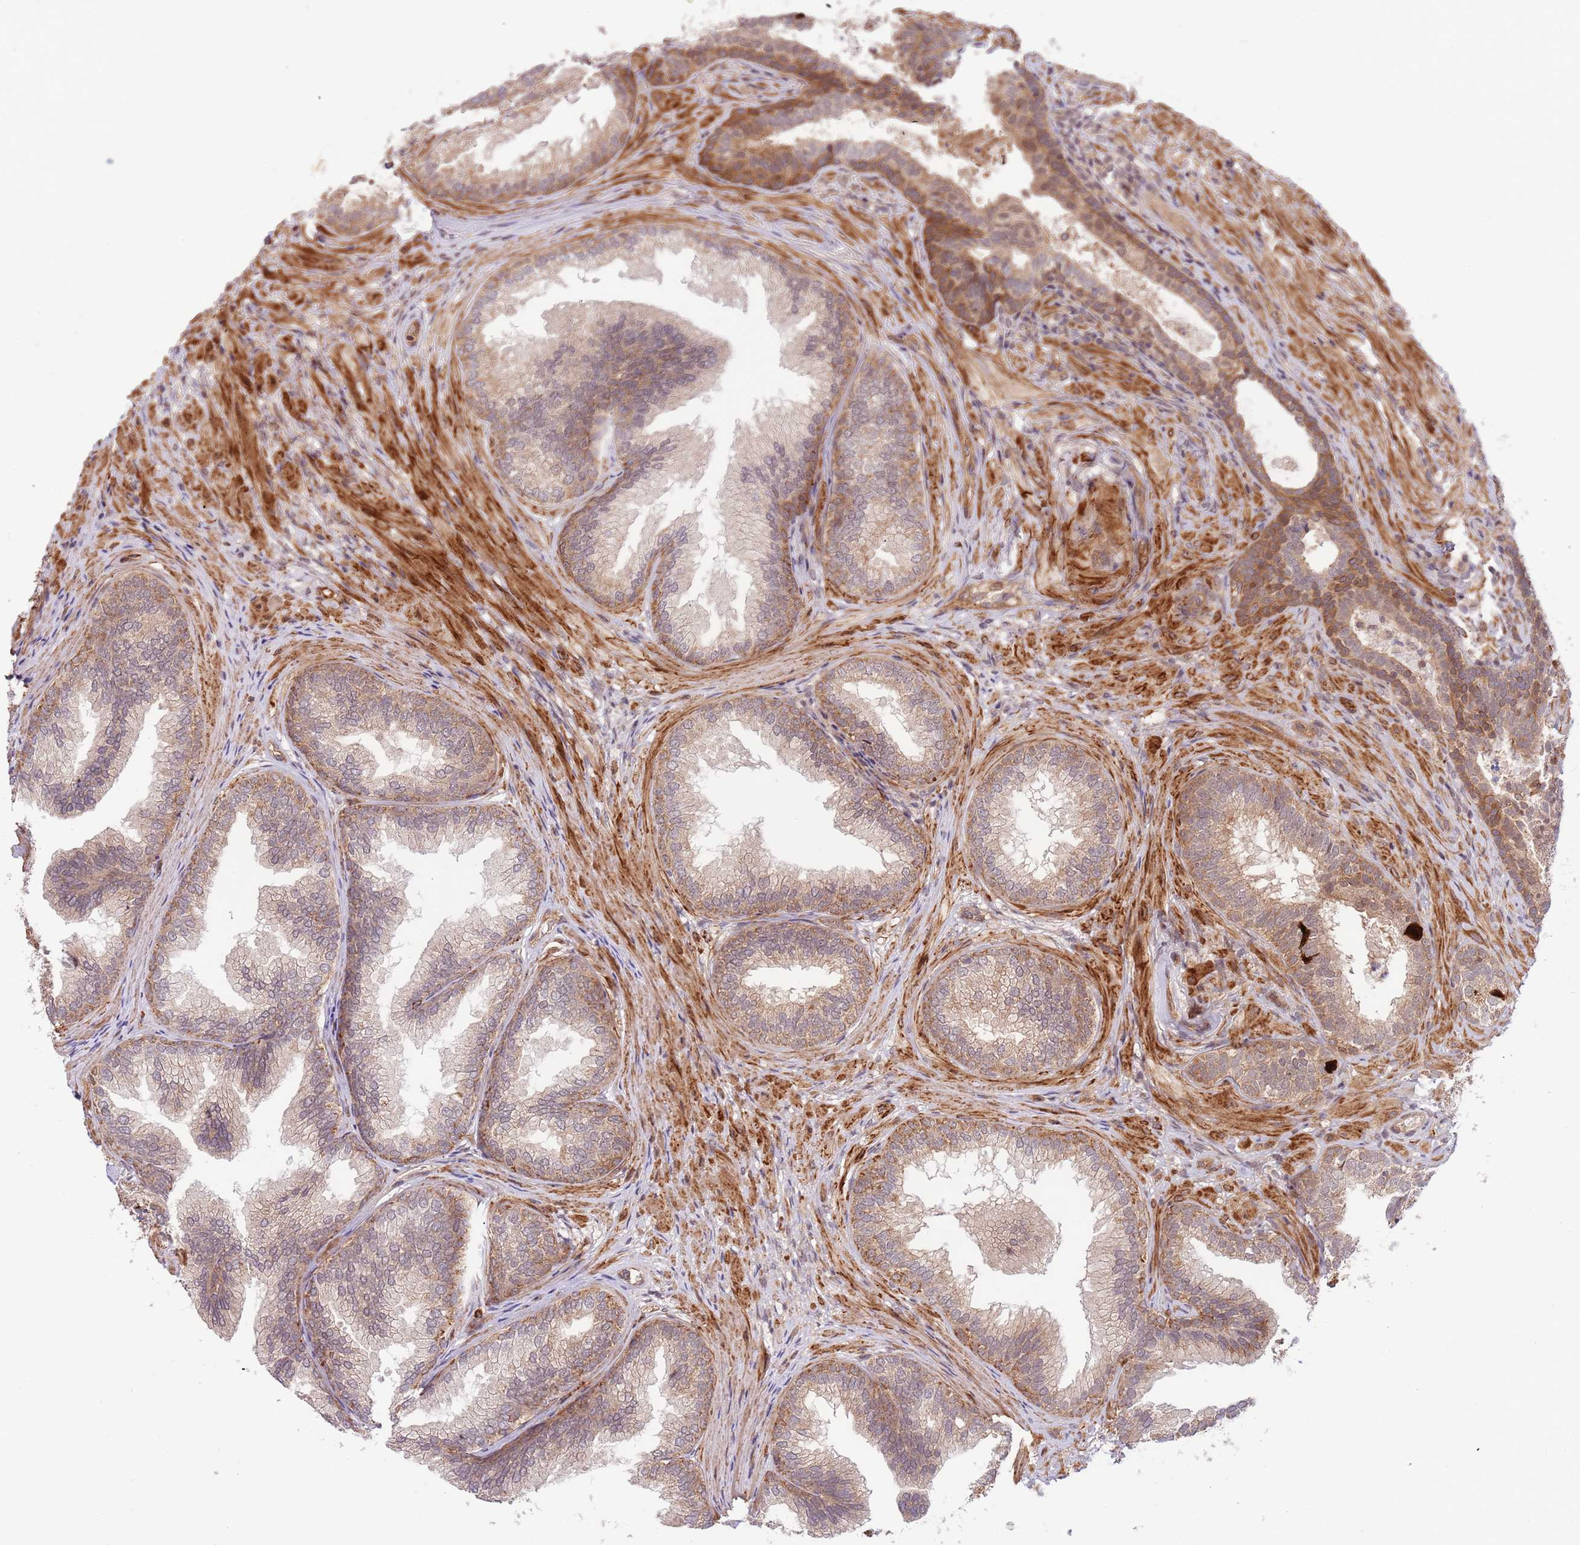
{"staining": {"intensity": "moderate", "quantity": "25%-75%", "location": "cytoplasmic/membranous"}, "tissue": "prostate", "cell_type": "Glandular cells", "image_type": "normal", "snomed": [{"axis": "morphology", "description": "Normal tissue, NOS"}, {"axis": "topography", "description": "Prostate"}], "caption": "A high-resolution histopathology image shows IHC staining of normal prostate, which exhibits moderate cytoplasmic/membranous expression in approximately 25%-75% of glandular cells. (DAB IHC with brightfield microscopy, high magnification).", "gene": "HAUS3", "patient": {"sex": "male", "age": 76}}